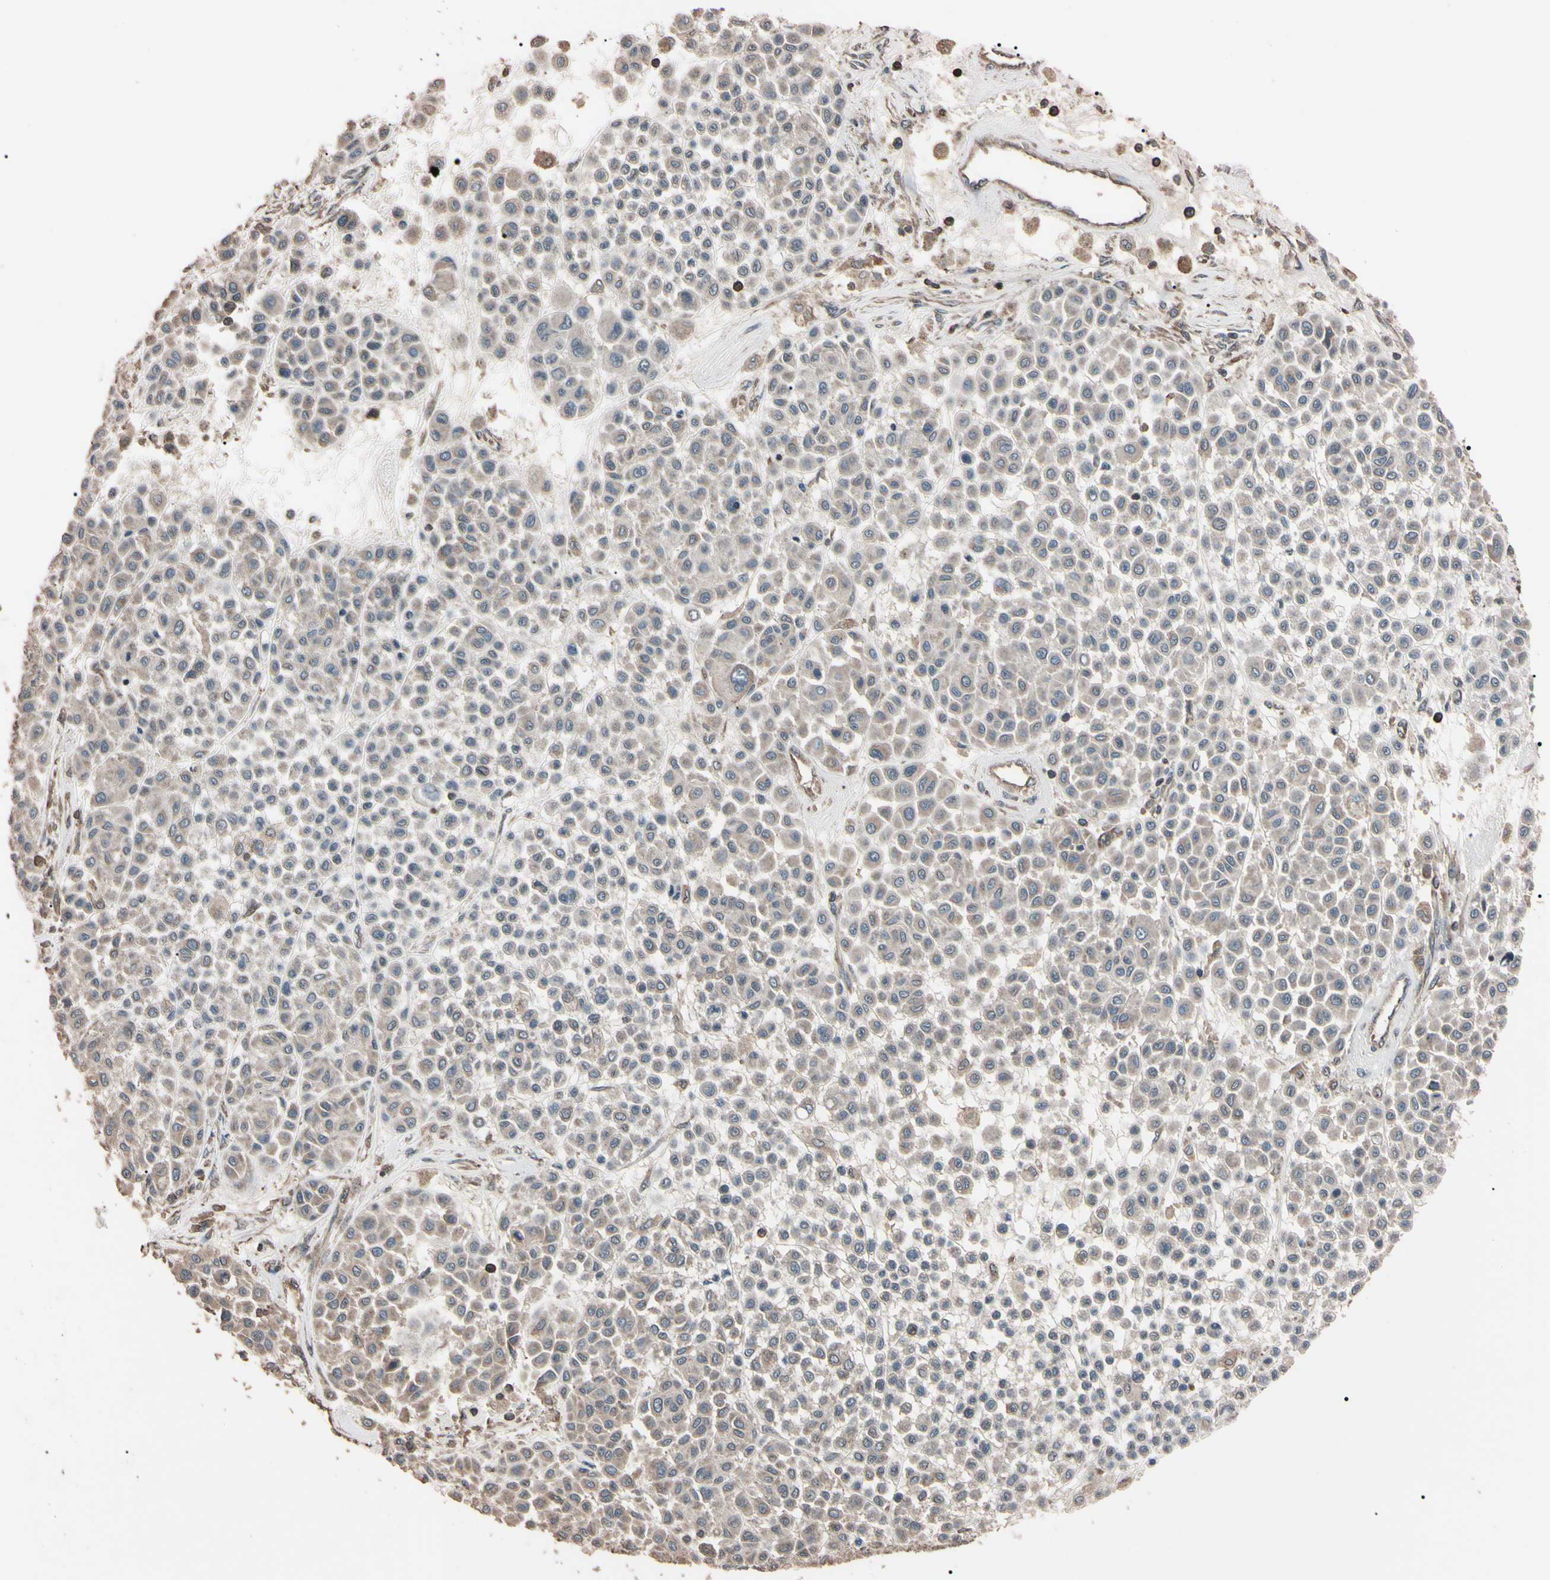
{"staining": {"intensity": "weak", "quantity": ">75%", "location": "cytoplasmic/membranous"}, "tissue": "melanoma", "cell_type": "Tumor cells", "image_type": "cancer", "snomed": [{"axis": "morphology", "description": "Malignant melanoma, Metastatic site"}, {"axis": "topography", "description": "Soft tissue"}], "caption": "Immunohistochemistry of human melanoma exhibits low levels of weak cytoplasmic/membranous positivity in approximately >75% of tumor cells.", "gene": "TNFRSF1A", "patient": {"sex": "male", "age": 41}}